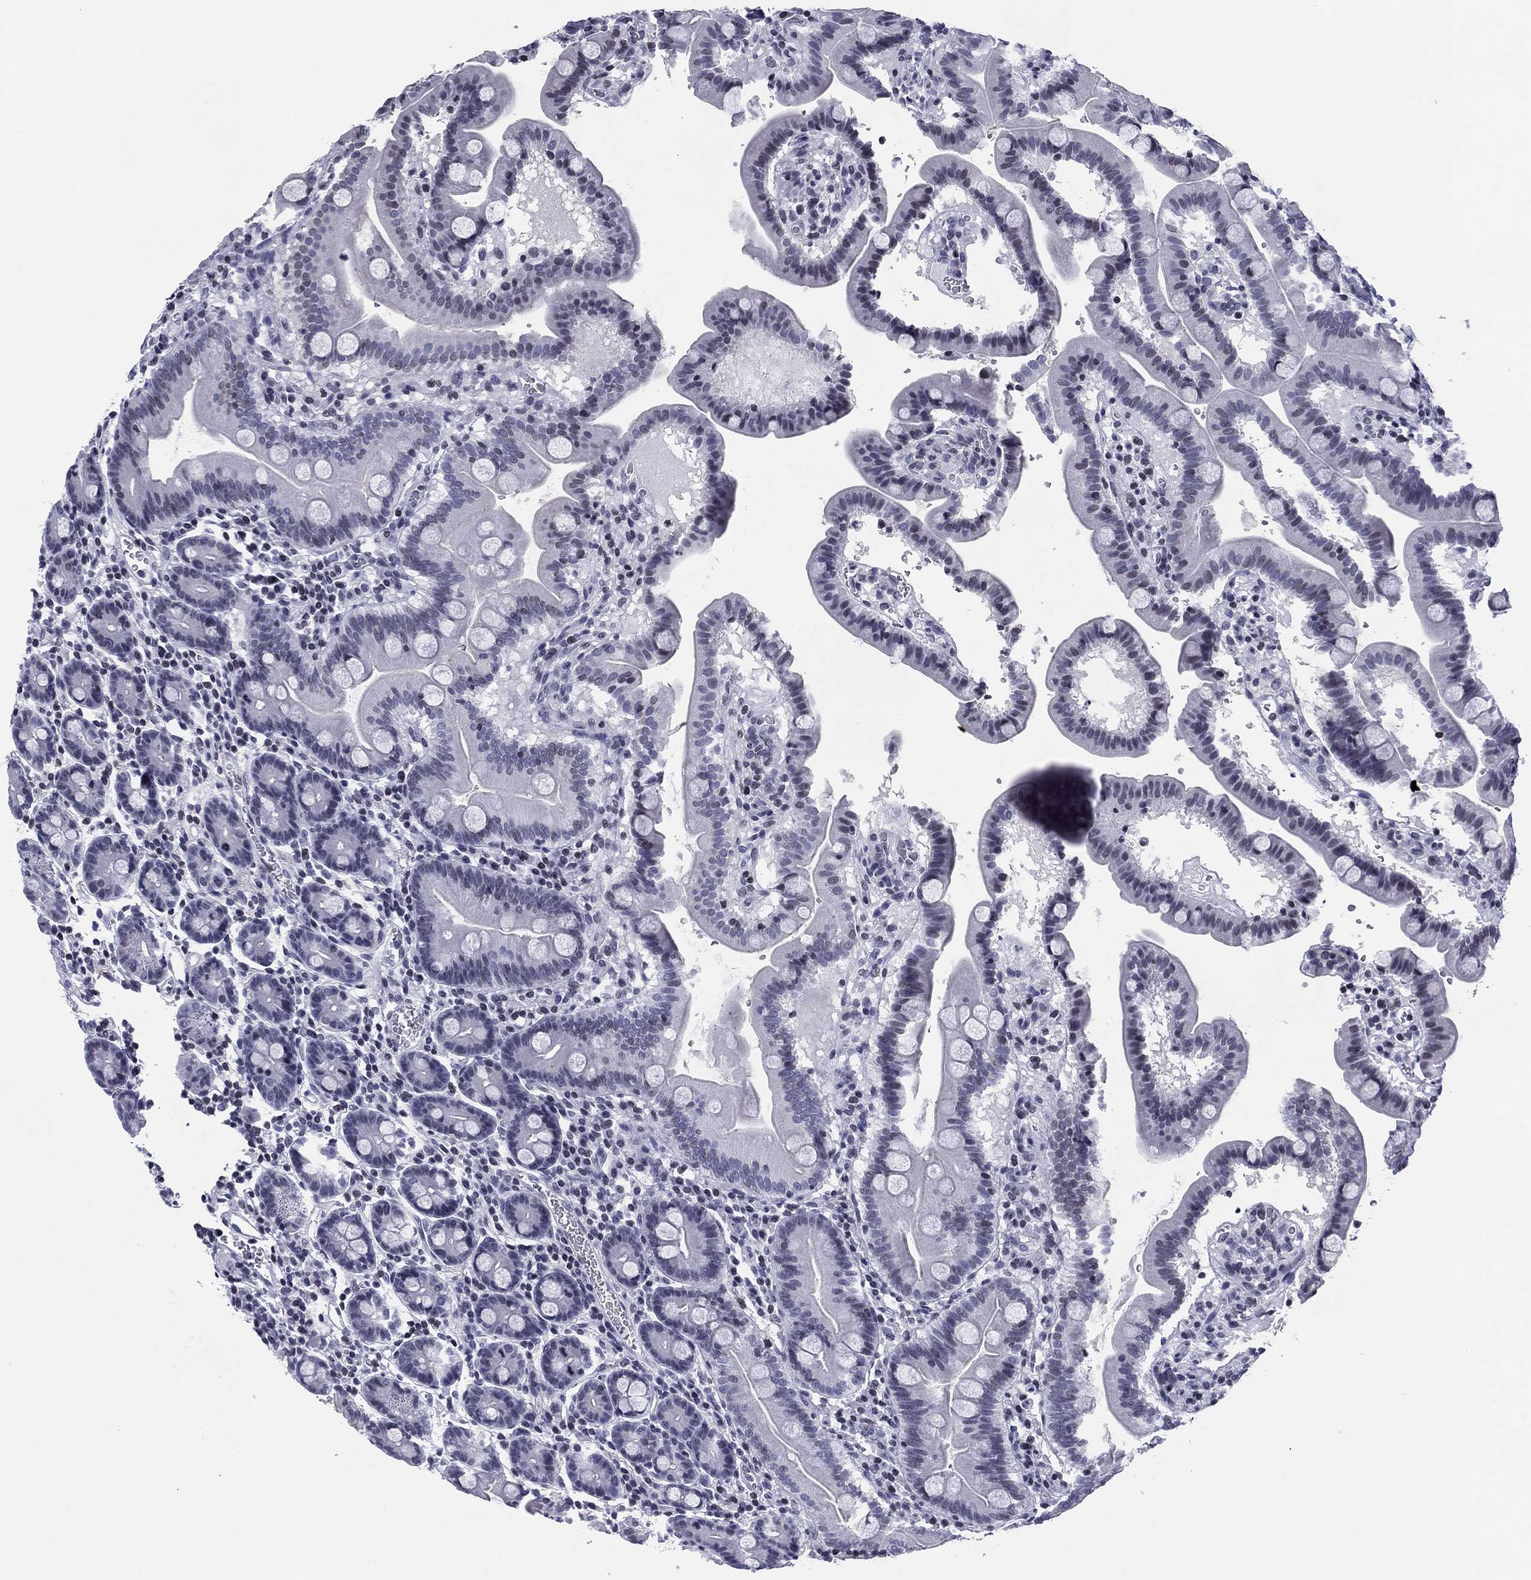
{"staining": {"intensity": "negative", "quantity": "none", "location": "none"}, "tissue": "duodenum", "cell_type": "Glandular cells", "image_type": "normal", "snomed": [{"axis": "morphology", "description": "Normal tissue, NOS"}, {"axis": "topography", "description": "Duodenum"}], "caption": "Immunohistochemistry photomicrograph of benign human duodenum stained for a protein (brown), which exhibits no expression in glandular cells. (Immunohistochemistry, brightfield microscopy, high magnification).", "gene": "CCDC144A", "patient": {"sex": "male", "age": 59}}